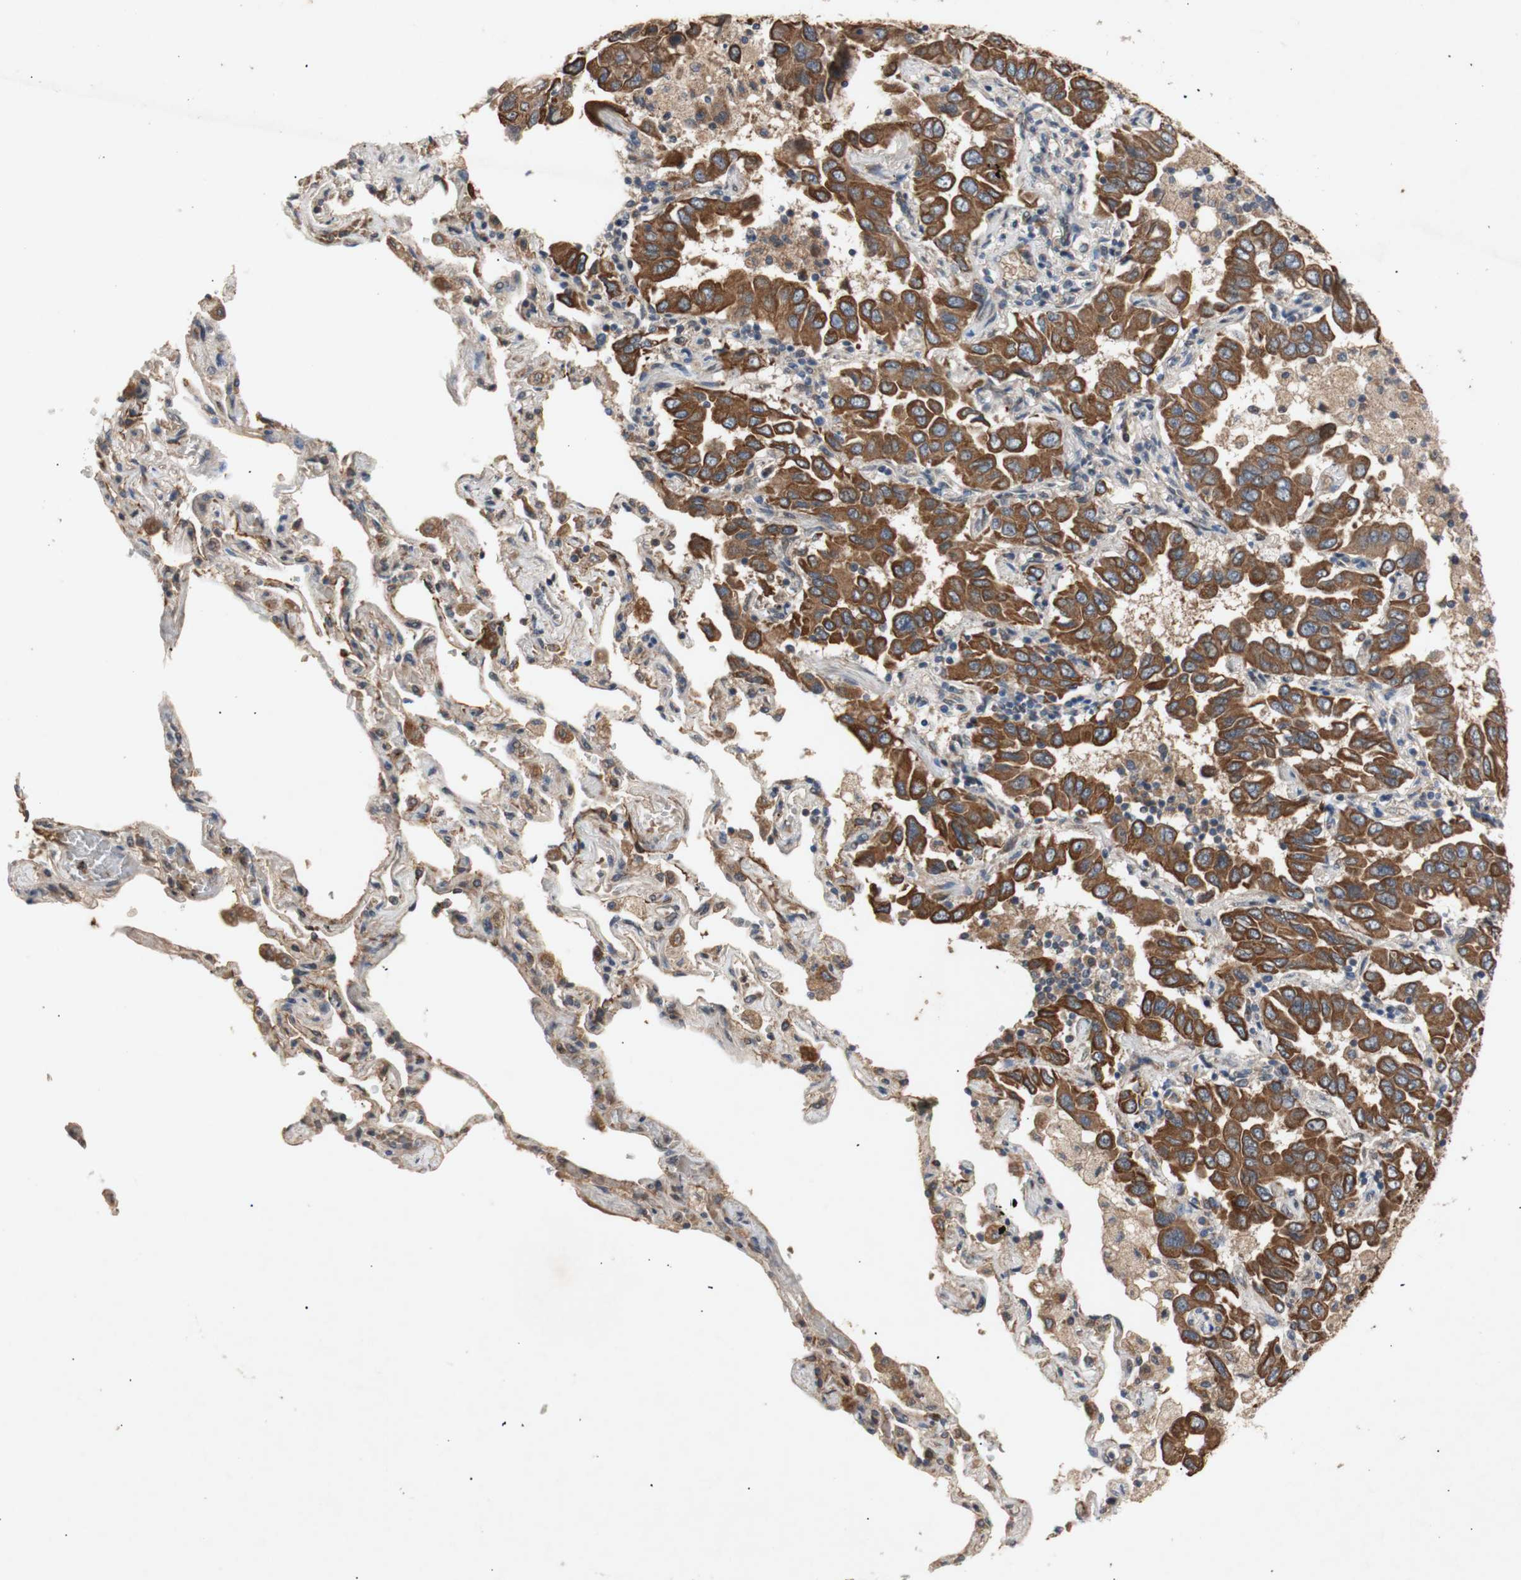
{"staining": {"intensity": "strong", "quantity": ">75%", "location": "cytoplasmic/membranous"}, "tissue": "lung cancer", "cell_type": "Tumor cells", "image_type": "cancer", "snomed": [{"axis": "morphology", "description": "Adenocarcinoma, NOS"}, {"axis": "topography", "description": "Lung"}], "caption": "An image of human lung cancer stained for a protein exhibits strong cytoplasmic/membranous brown staining in tumor cells.", "gene": "PKN1", "patient": {"sex": "male", "age": 64}}